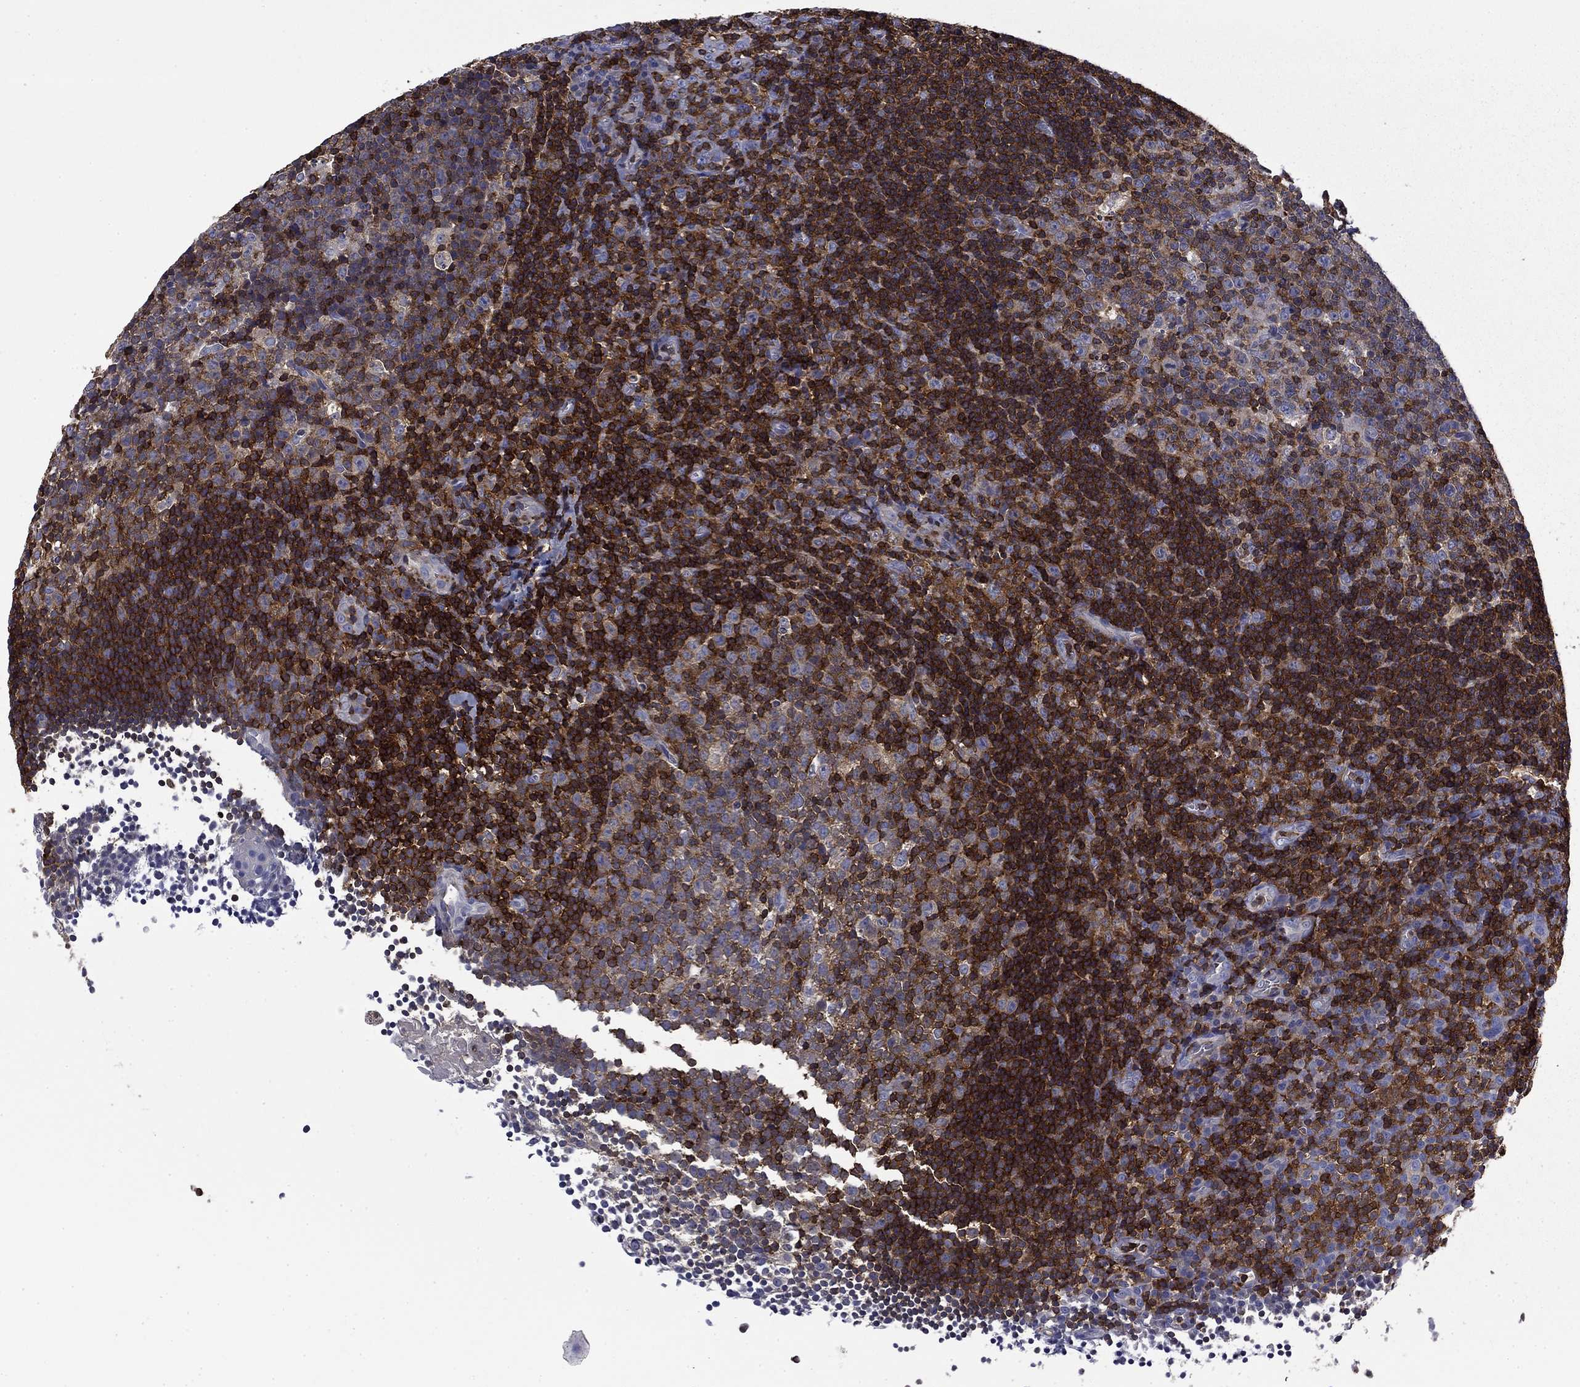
{"staining": {"intensity": "strong", "quantity": "<25%", "location": "cytoplasmic/membranous"}, "tissue": "tonsil", "cell_type": "Germinal center cells", "image_type": "normal", "snomed": [{"axis": "morphology", "description": "Normal tissue, NOS"}, {"axis": "topography", "description": "Tonsil"}], "caption": "The histopathology image reveals staining of unremarkable tonsil, revealing strong cytoplasmic/membranous protein staining (brown color) within germinal center cells.", "gene": "ARHGAP45", "patient": {"sex": "female", "age": 5}}